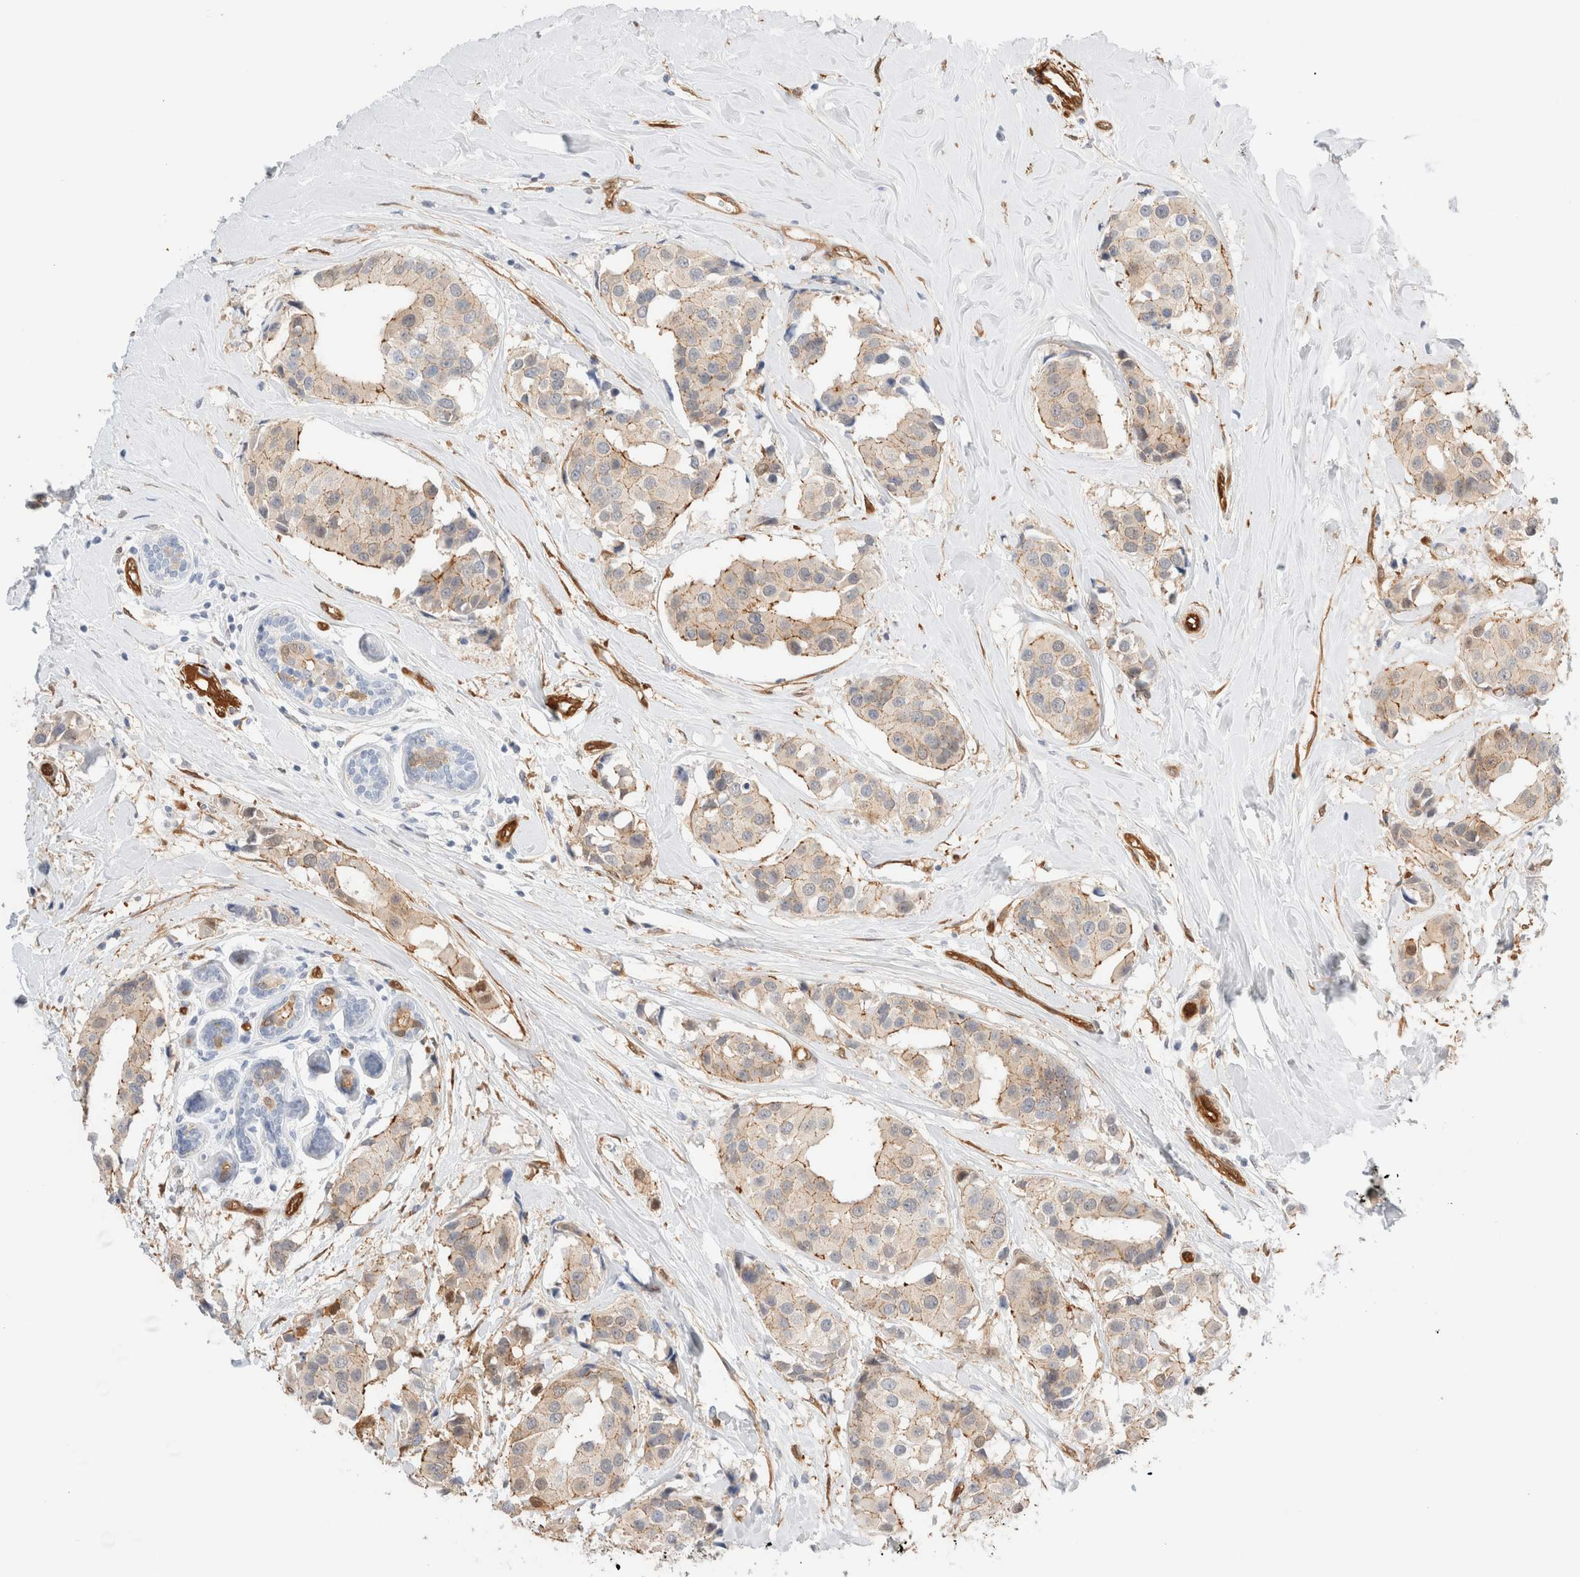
{"staining": {"intensity": "moderate", "quantity": "<25%", "location": "cytoplasmic/membranous"}, "tissue": "breast cancer", "cell_type": "Tumor cells", "image_type": "cancer", "snomed": [{"axis": "morphology", "description": "Normal tissue, NOS"}, {"axis": "morphology", "description": "Duct carcinoma"}, {"axis": "topography", "description": "Breast"}], "caption": "DAB immunohistochemical staining of human breast cancer exhibits moderate cytoplasmic/membranous protein staining in about <25% of tumor cells.", "gene": "LMCD1", "patient": {"sex": "female", "age": 39}}